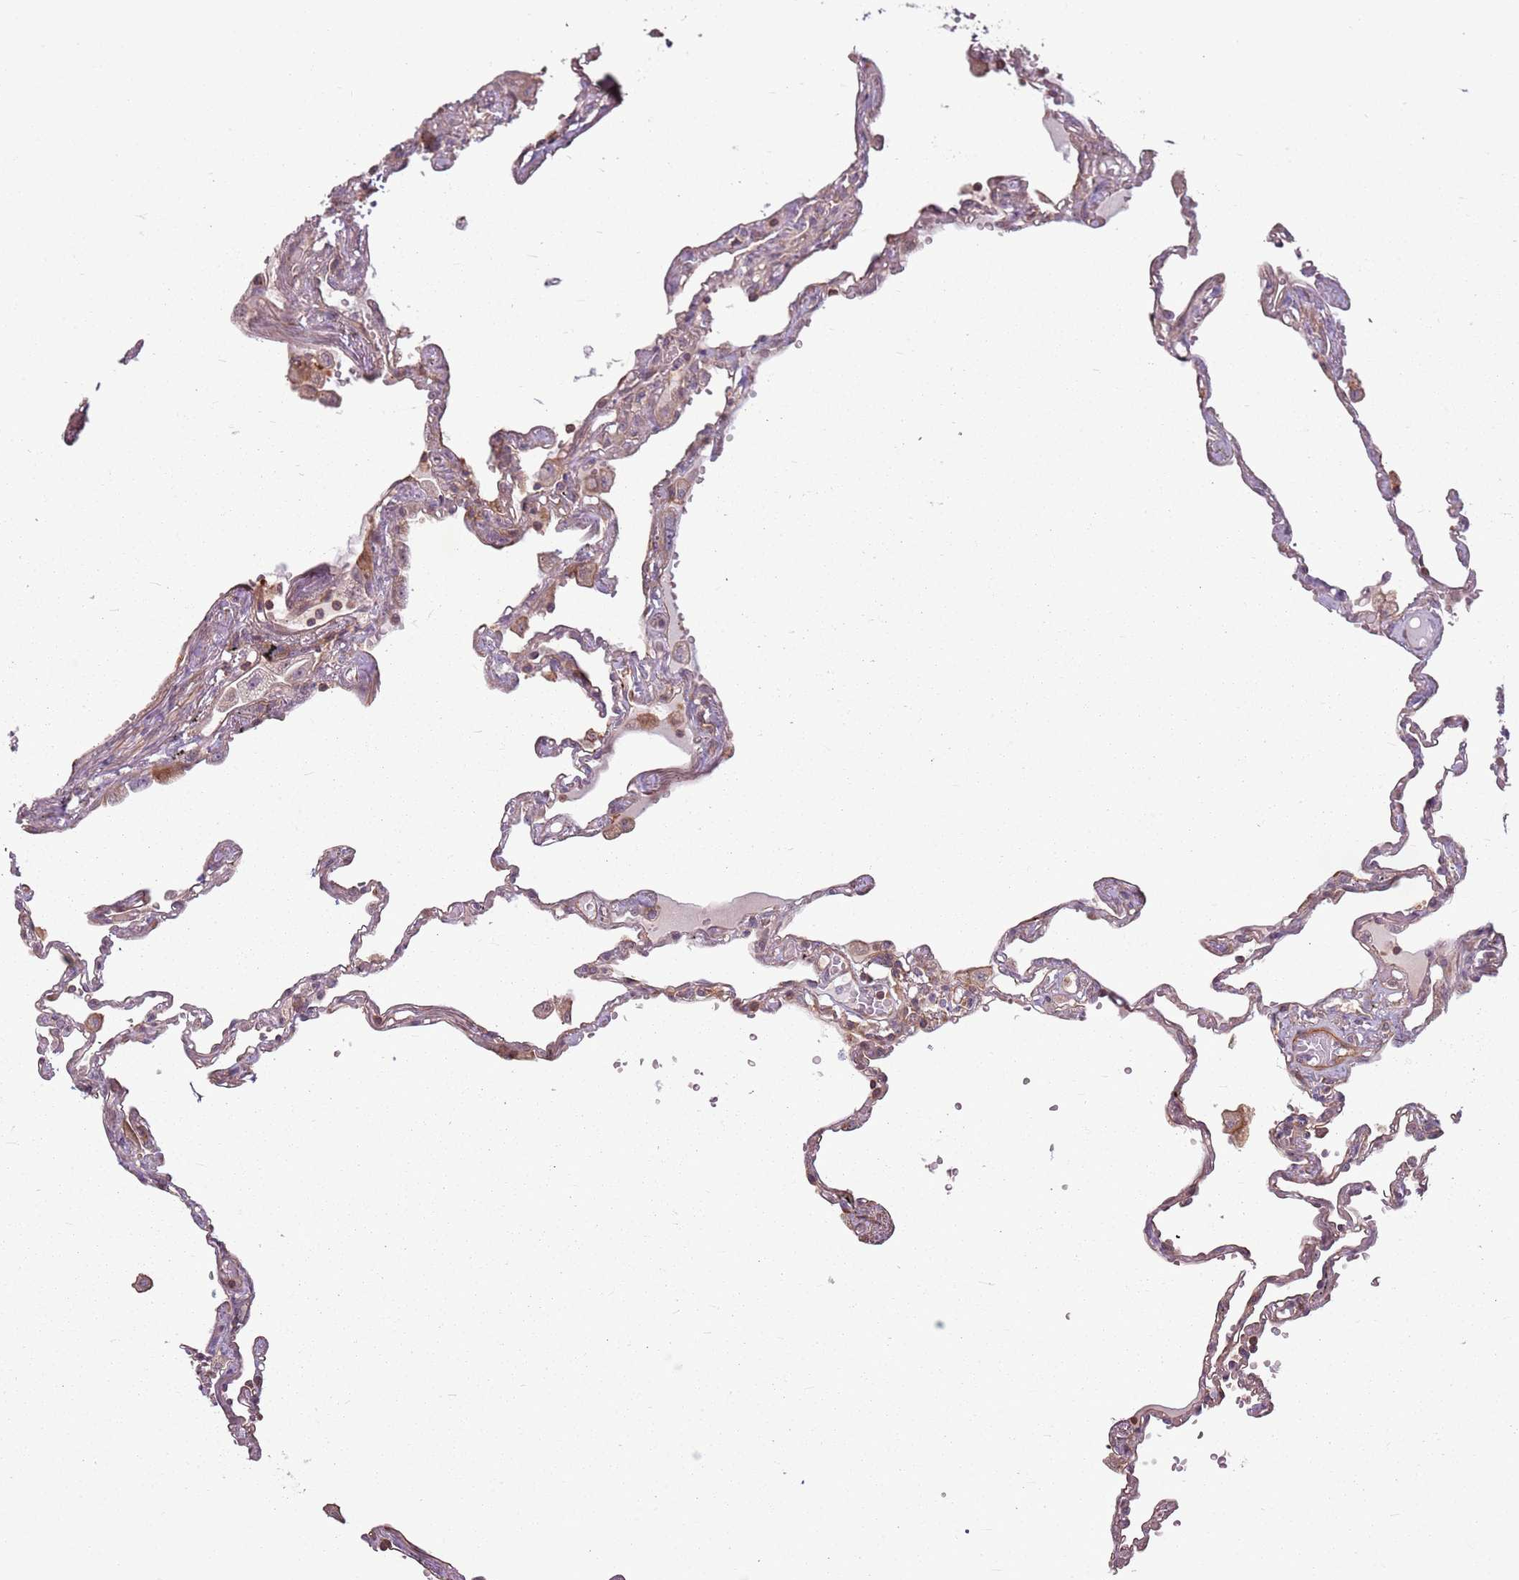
{"staining": {"intensity": "weak", "quantity": "25%-75%", "location": "cytoplasmic/membranous"}, "tissue": "lung", "cell_type": "Alveolar cells", "image_type": "normal", "snomed": [{"axis": "morphology", "description": "Normal tissue, NOS"}, {"axis": "topography", "description": "Lung"}], "caption": "Unremarkable lung was stained to show a protein in brown. There is low levels of weak cytoplasmic/membranous staining in approximately 25%-75% of alveolar cells. The staining is performed using DAB brown chromogen to label protein expression. The nuclei are counter-stained blue using hematoxylin.", "gene": "RPL21", "patient": {"sex": "female", "age": 67}}